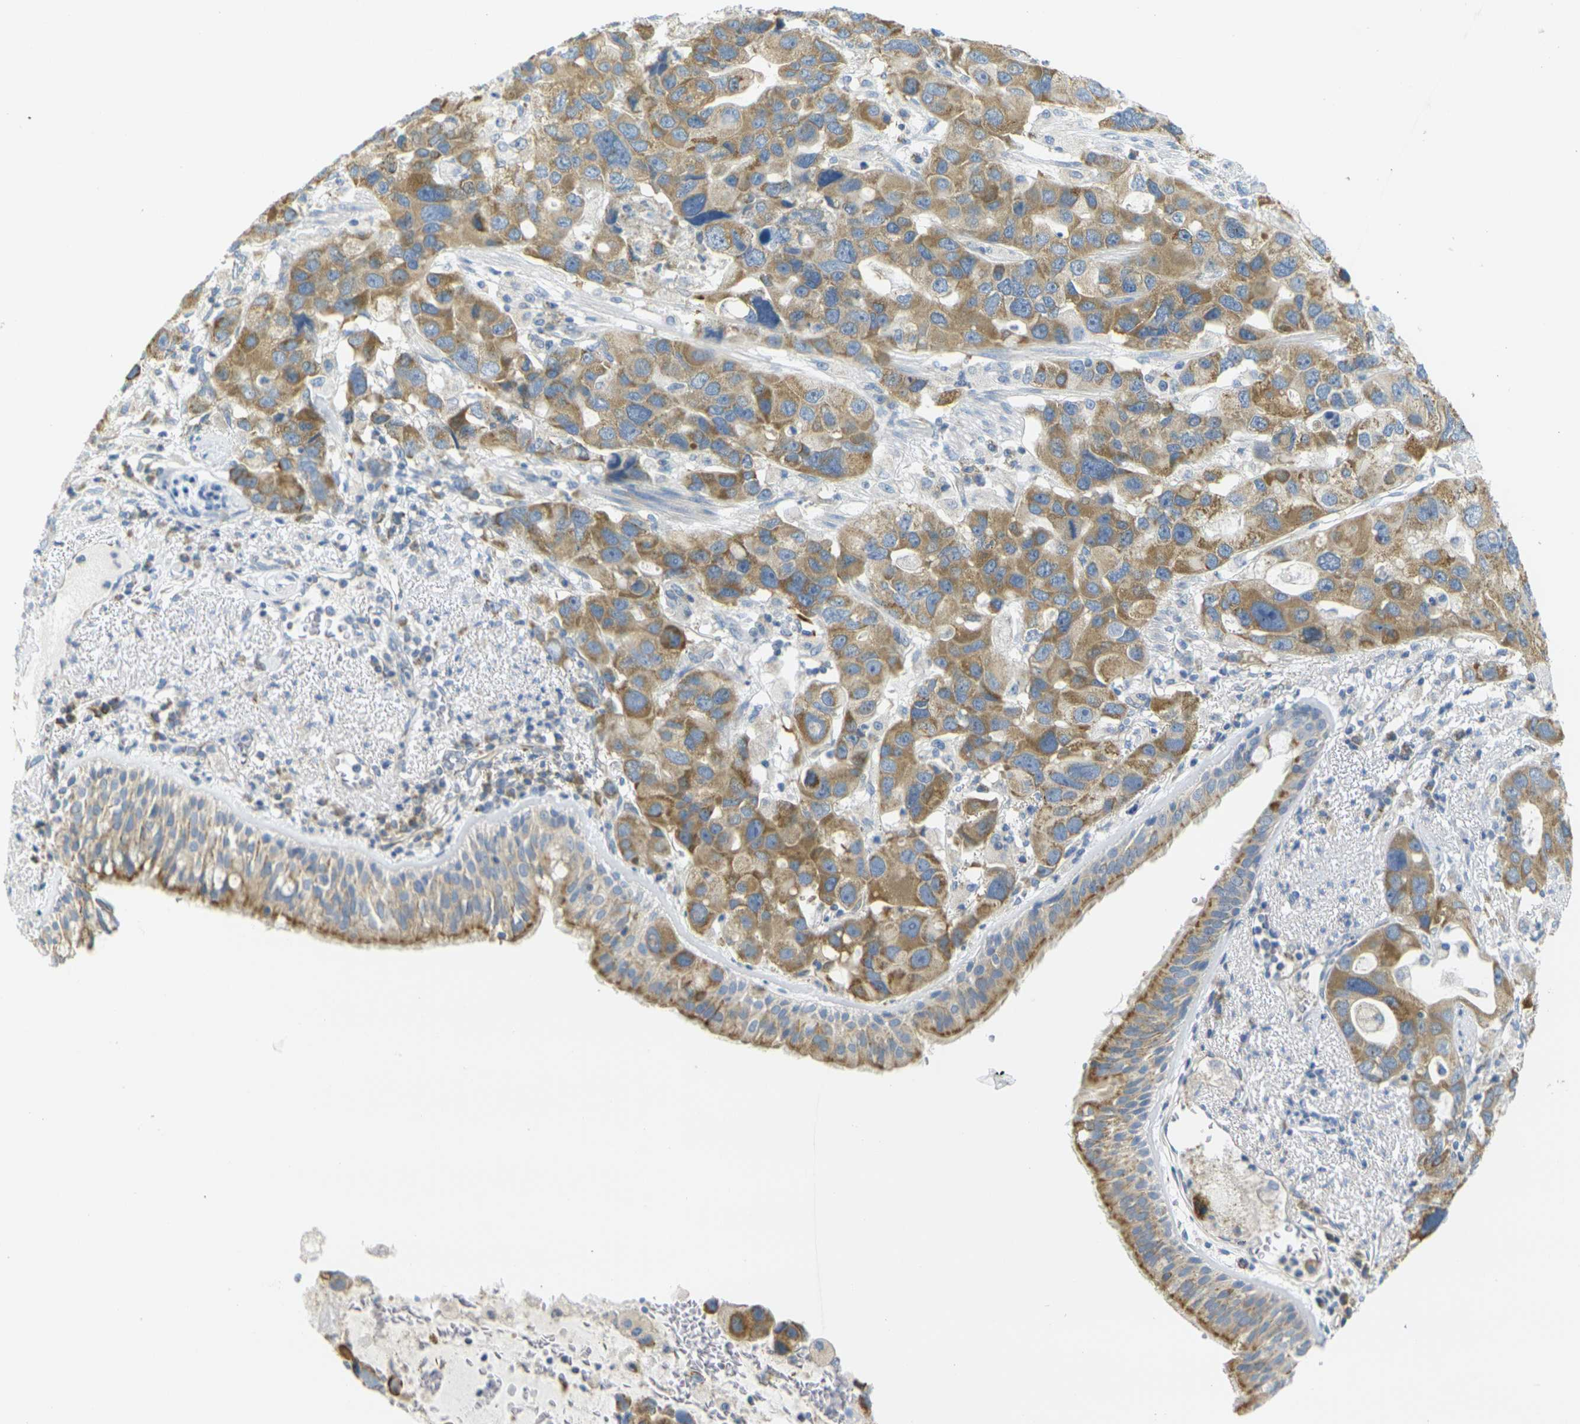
{"staining": {"intensity": "moderate", "quantity": ">75%", "location": "cytoplasmic/membranous"}, "tissue": "bronchus", "cell_type": "Respiratory epithelial cells", "image_type": "normal", "snomed": [{"axis": "morphology", "description": "Normal tissue, NOS"}, {"axis": "morphology", "description": "Adenocarcinoma, NOS"}, {"axis": "morphology", "description": "Adenocarcinoma, metastatic, NOS"}, {"axis": "topography", "description": "Lymph node"}, {"axis": "topography", "description": "Bronchus"}, {"axis": "topography", "description": "Lung"}], "caption": "Protein staining by immunohistochemistry (IHC) exhibits moderate cytoplasmic/membranous expression in approximately >75% of respiratory epithelial cells in unremarkable bronchus.", "gene": "PARD6B", "patient": {"sex": "female", "age": 54}}